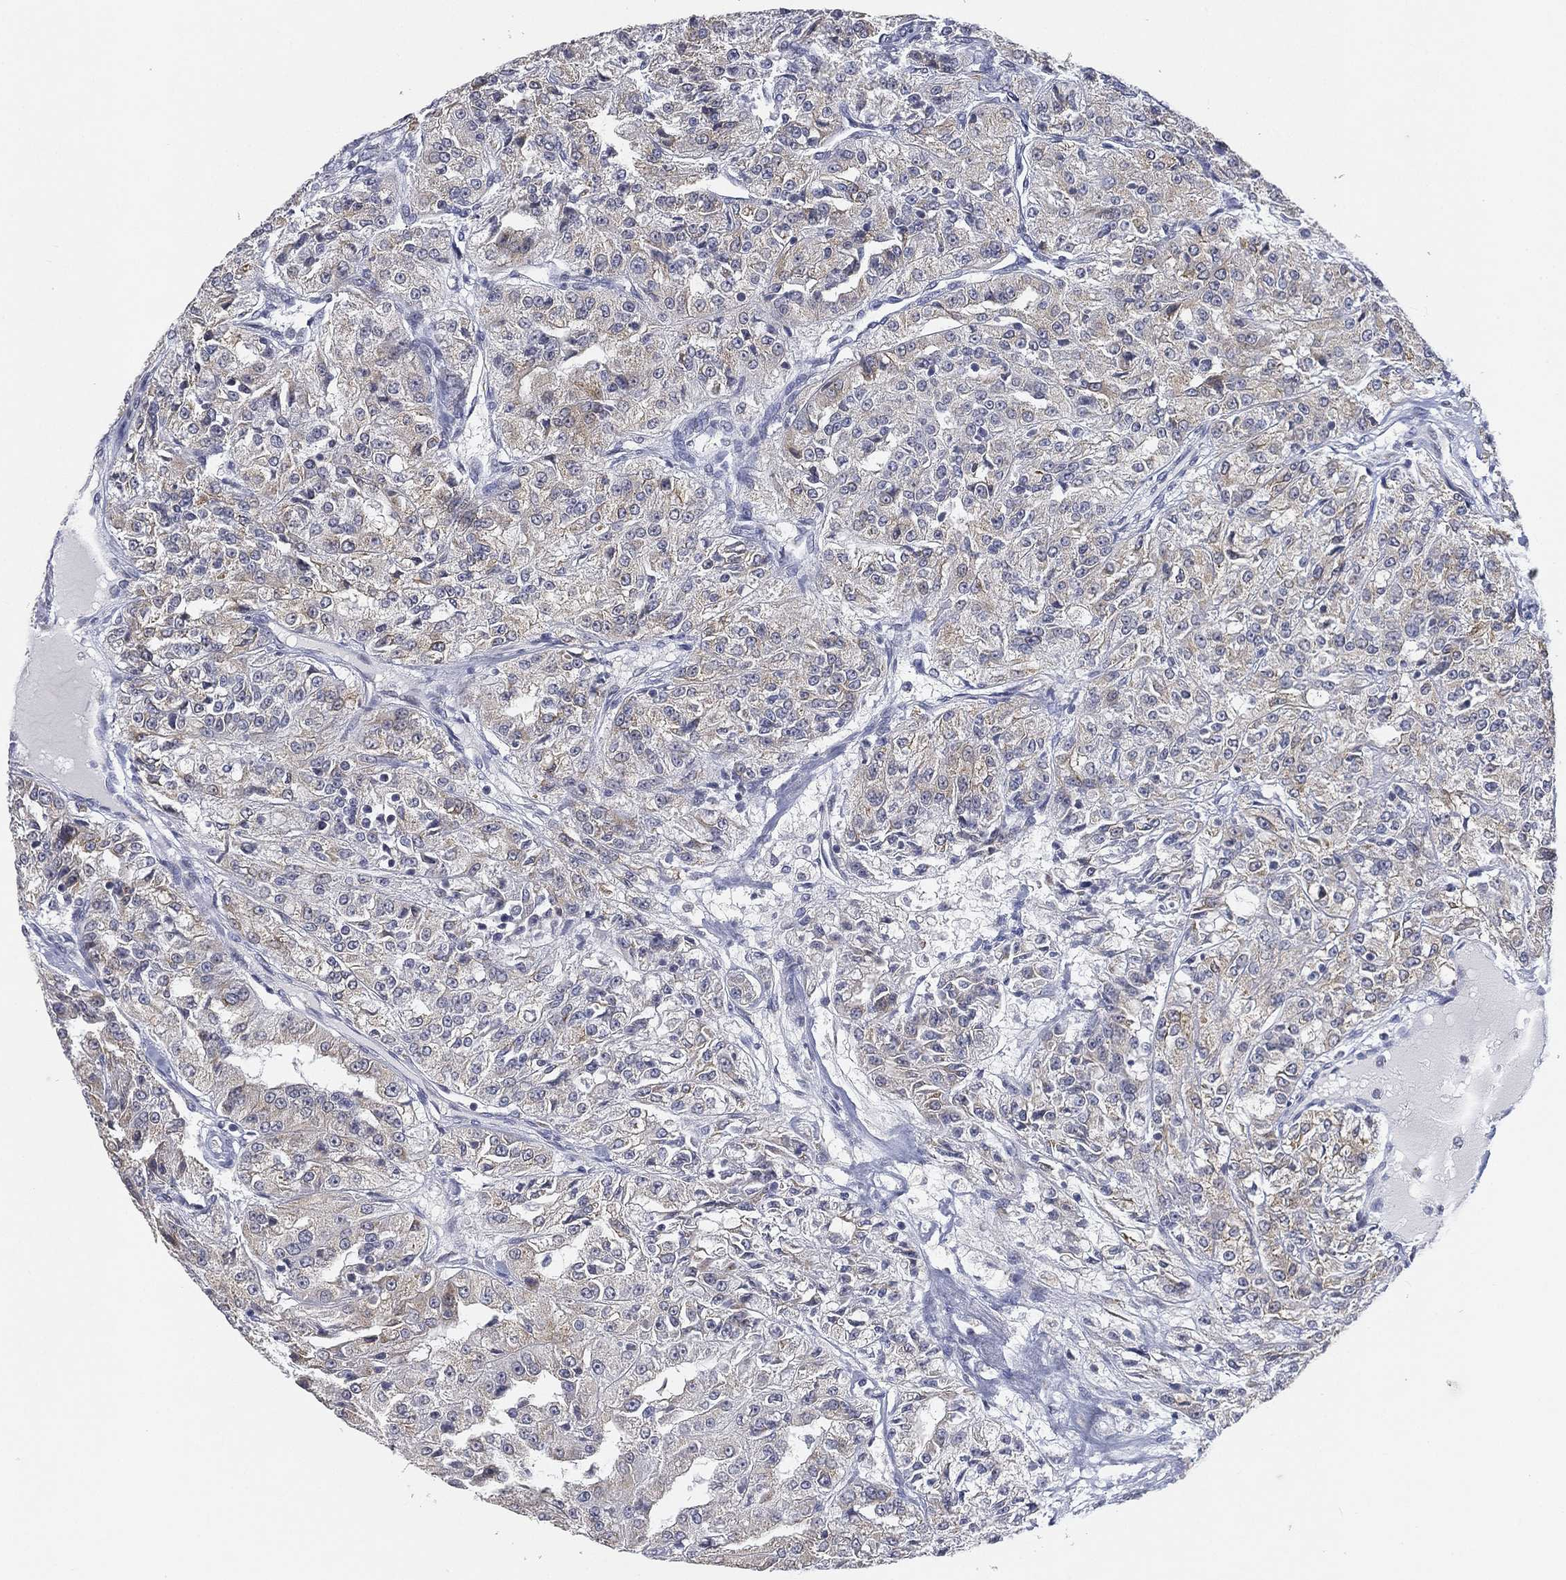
{"staining": {"intensity": "weak", "quantity": "<25%", "location": "cytoplasmic/membranous"}, "tissue": "renal cancer", "cell_type": "Tumor cells", "image_type": "cancer", "snomed": [{"axis": "morphology", "description": "Adenocarcinoma, NOS"}, {"axis": "topography", "description": "Kidney"}], "caption": "DAB (3,3'-diaminobenzidine) immunohistochemical staining of adenocarcinoma (renal) shows no significant positivity in tumor cells.", "gene": "TICAM1", "patient": {"sex": "female", "age": 63}}